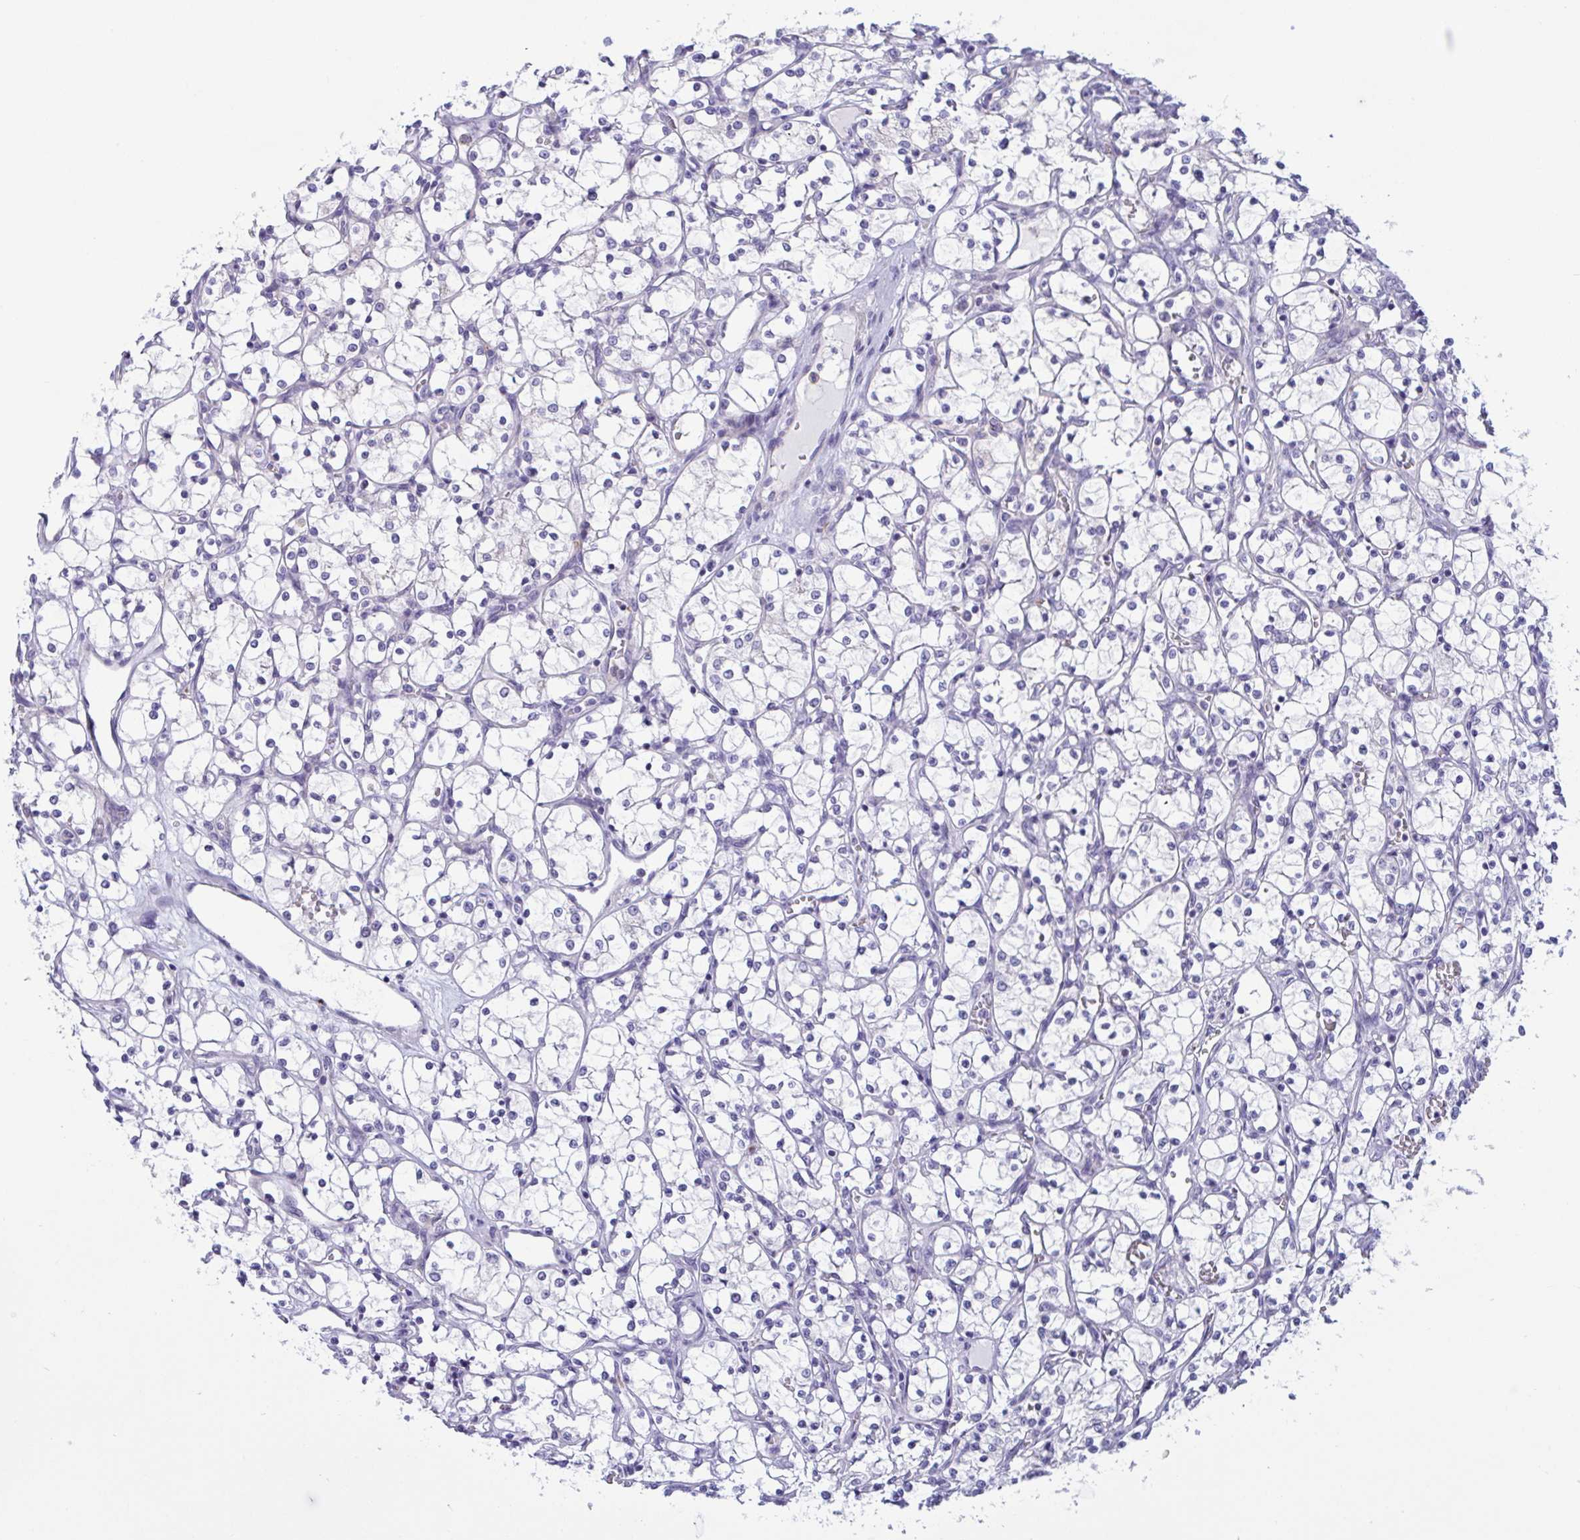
{"staining": {"intensity": "negative", "quantity": "none", "location": "none"}, "tissue": "renal cancer", "cell_type": "Tumor cells", "image_type": "cancer", "snomed": [{"axis": "morphology", "description": "Adenocarcinoma, NOS"}, {"axis": "topography", "description": "Kidney"}], "caption": "The IHC photomicrograph has no significant positivity in tumor cells of renal cancer tissue.", "gene": "OXLD1", "patient": {"sex": "female", "age": 69}}